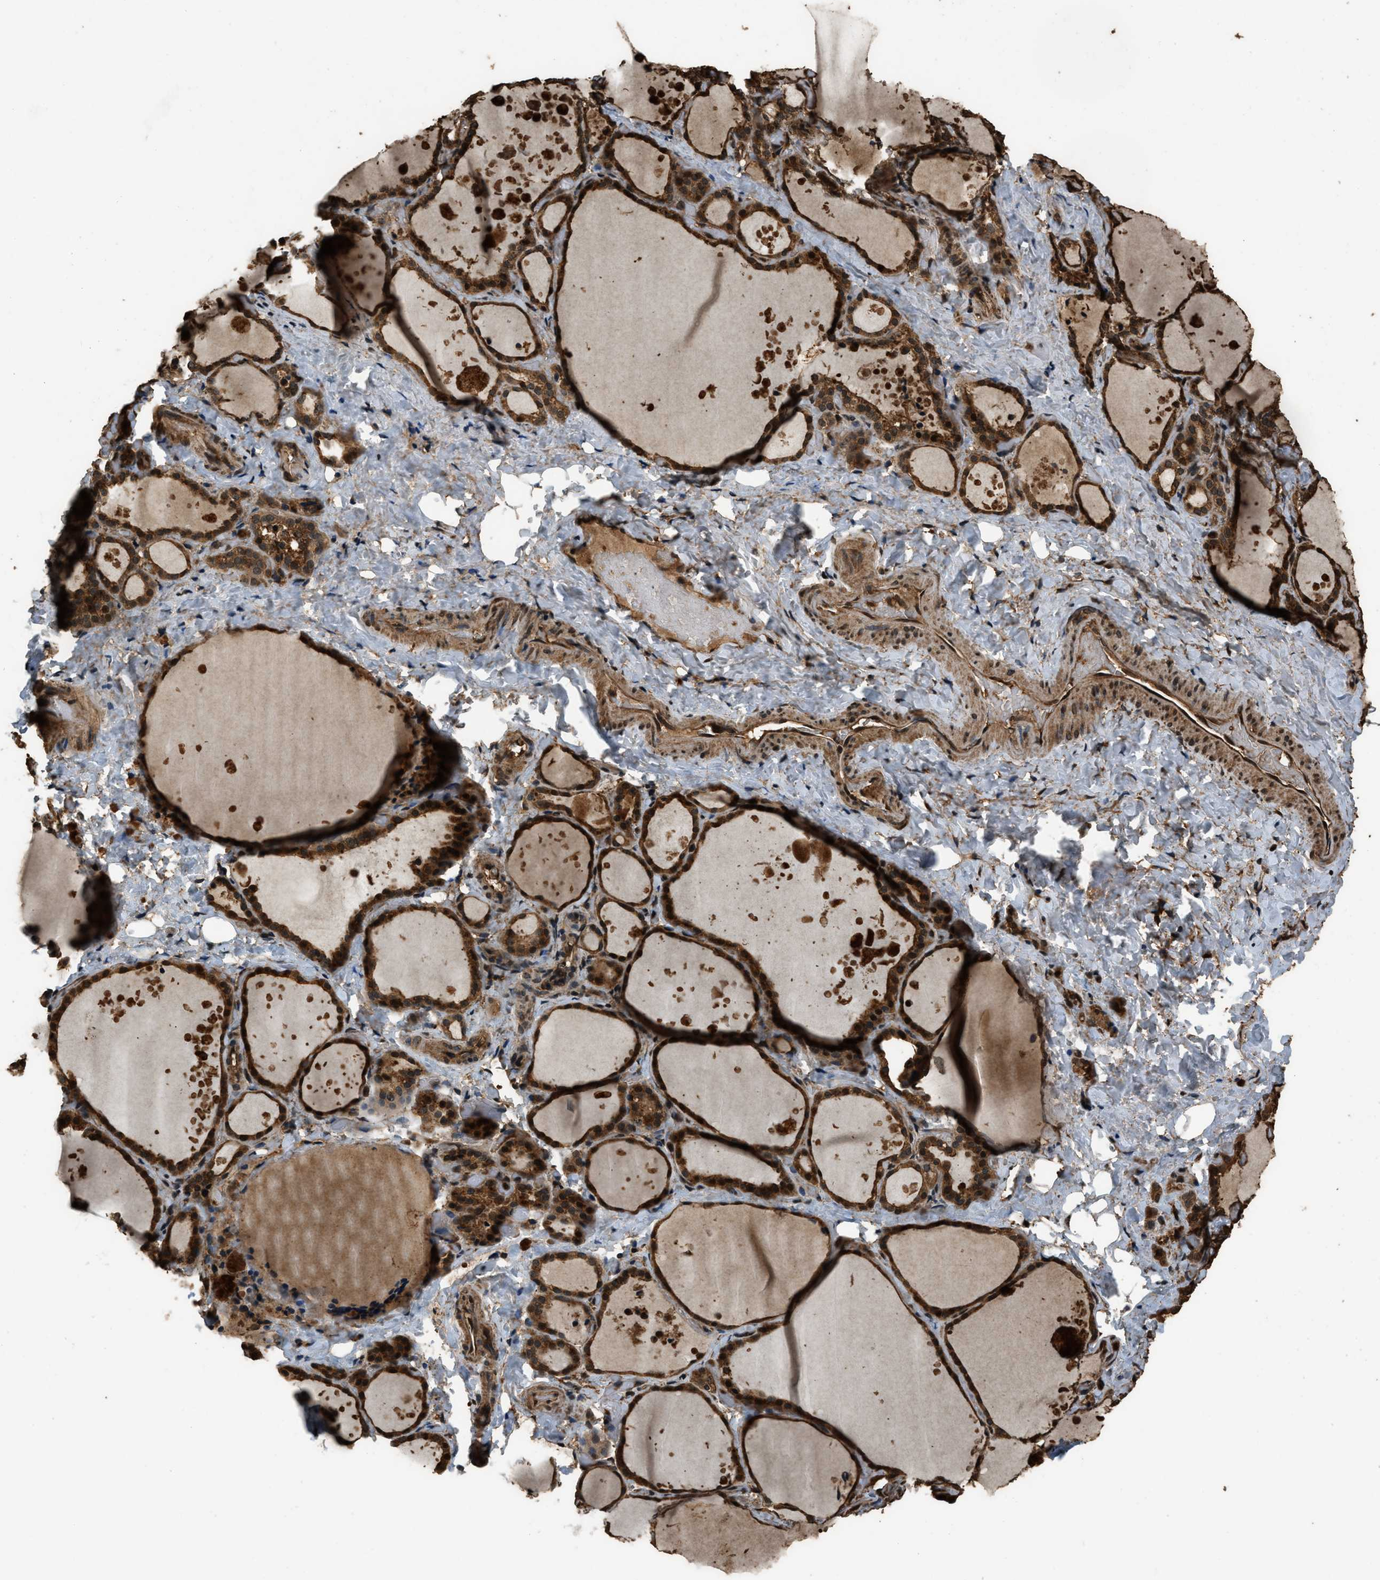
{"staining": {"intensity": "strong", "quantity": ">75%", "location": "cytoplasmic/membranous,nuclear"}, "tissue": "thyroid gland", "cell_type": "Glandular cells", "image_type": "normal", "snomed": [{"axis": "morphology", "description": "Normal tissue, NOS"}, {"axis": "topography", "description": "Thyroid gland"}], "caption": "This image exhibits unremarkable thyroid gland stained with IHC to label a protein in brown. The cytoplasmic/membranous,nuclear of glandular cells show strong positivity for the protein. Nuclei are counter-stained blue.", "gene": "RAP2A", "patient": {"sex": "female", "age": 44}}